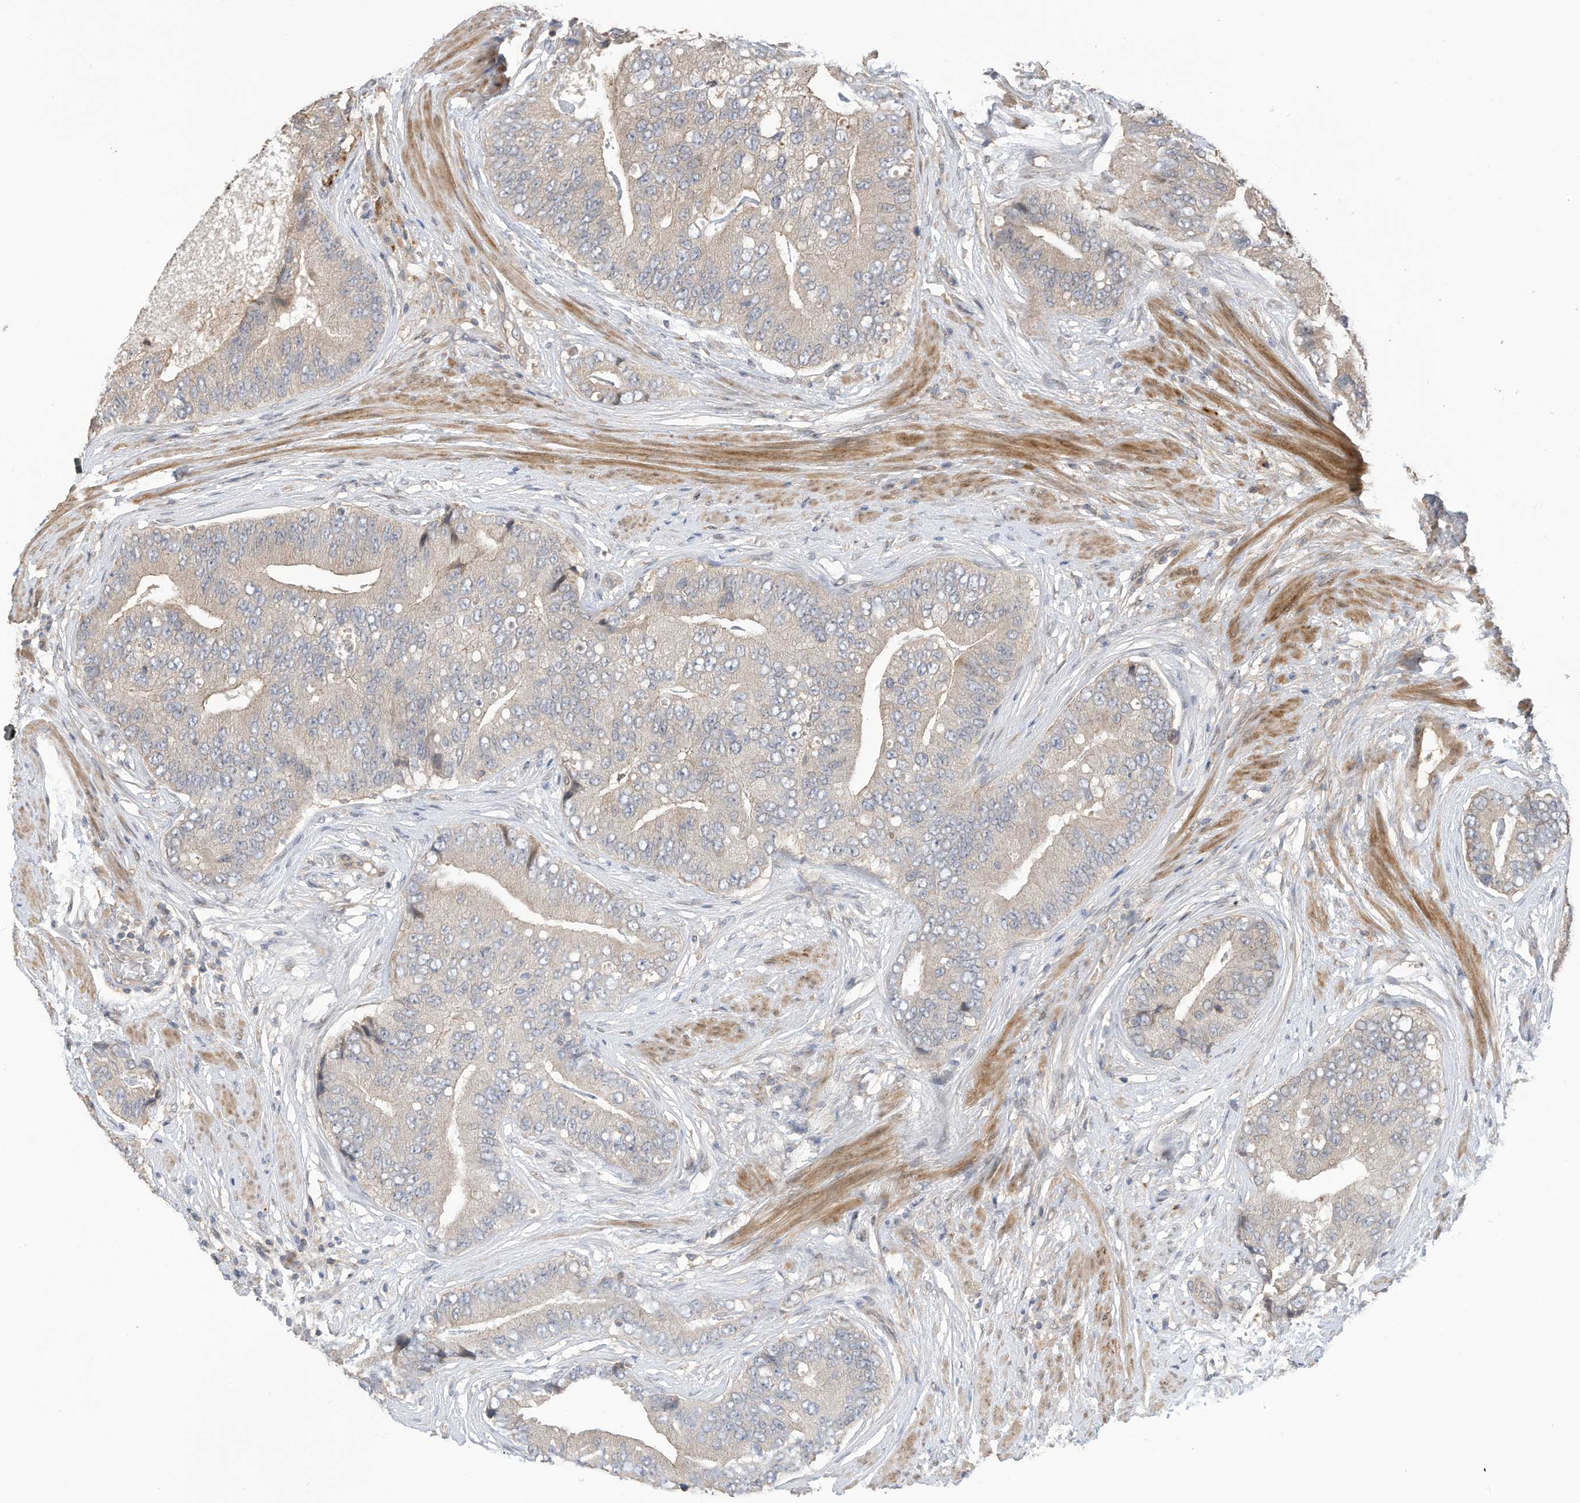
{"staining": {"intensity": "negative", "quantity": "none", "location": "none"}, "tissue": "prostate cancer", "cell_type": "Tumor cells", "image_type": "cancer", "snomed": [{"axis": "morphology", "description": "Adenocarcinoma, High grade"}, {"axis": "topography", "description": "Prostate"}], "caption": "Prostate adenocarcinoma (high-grade) stained for a protein using immunohistochemistry (IHC) displays no staining tumor cells.", "gene": "REC8", "patient": {"sex": "male", "age": 70}}